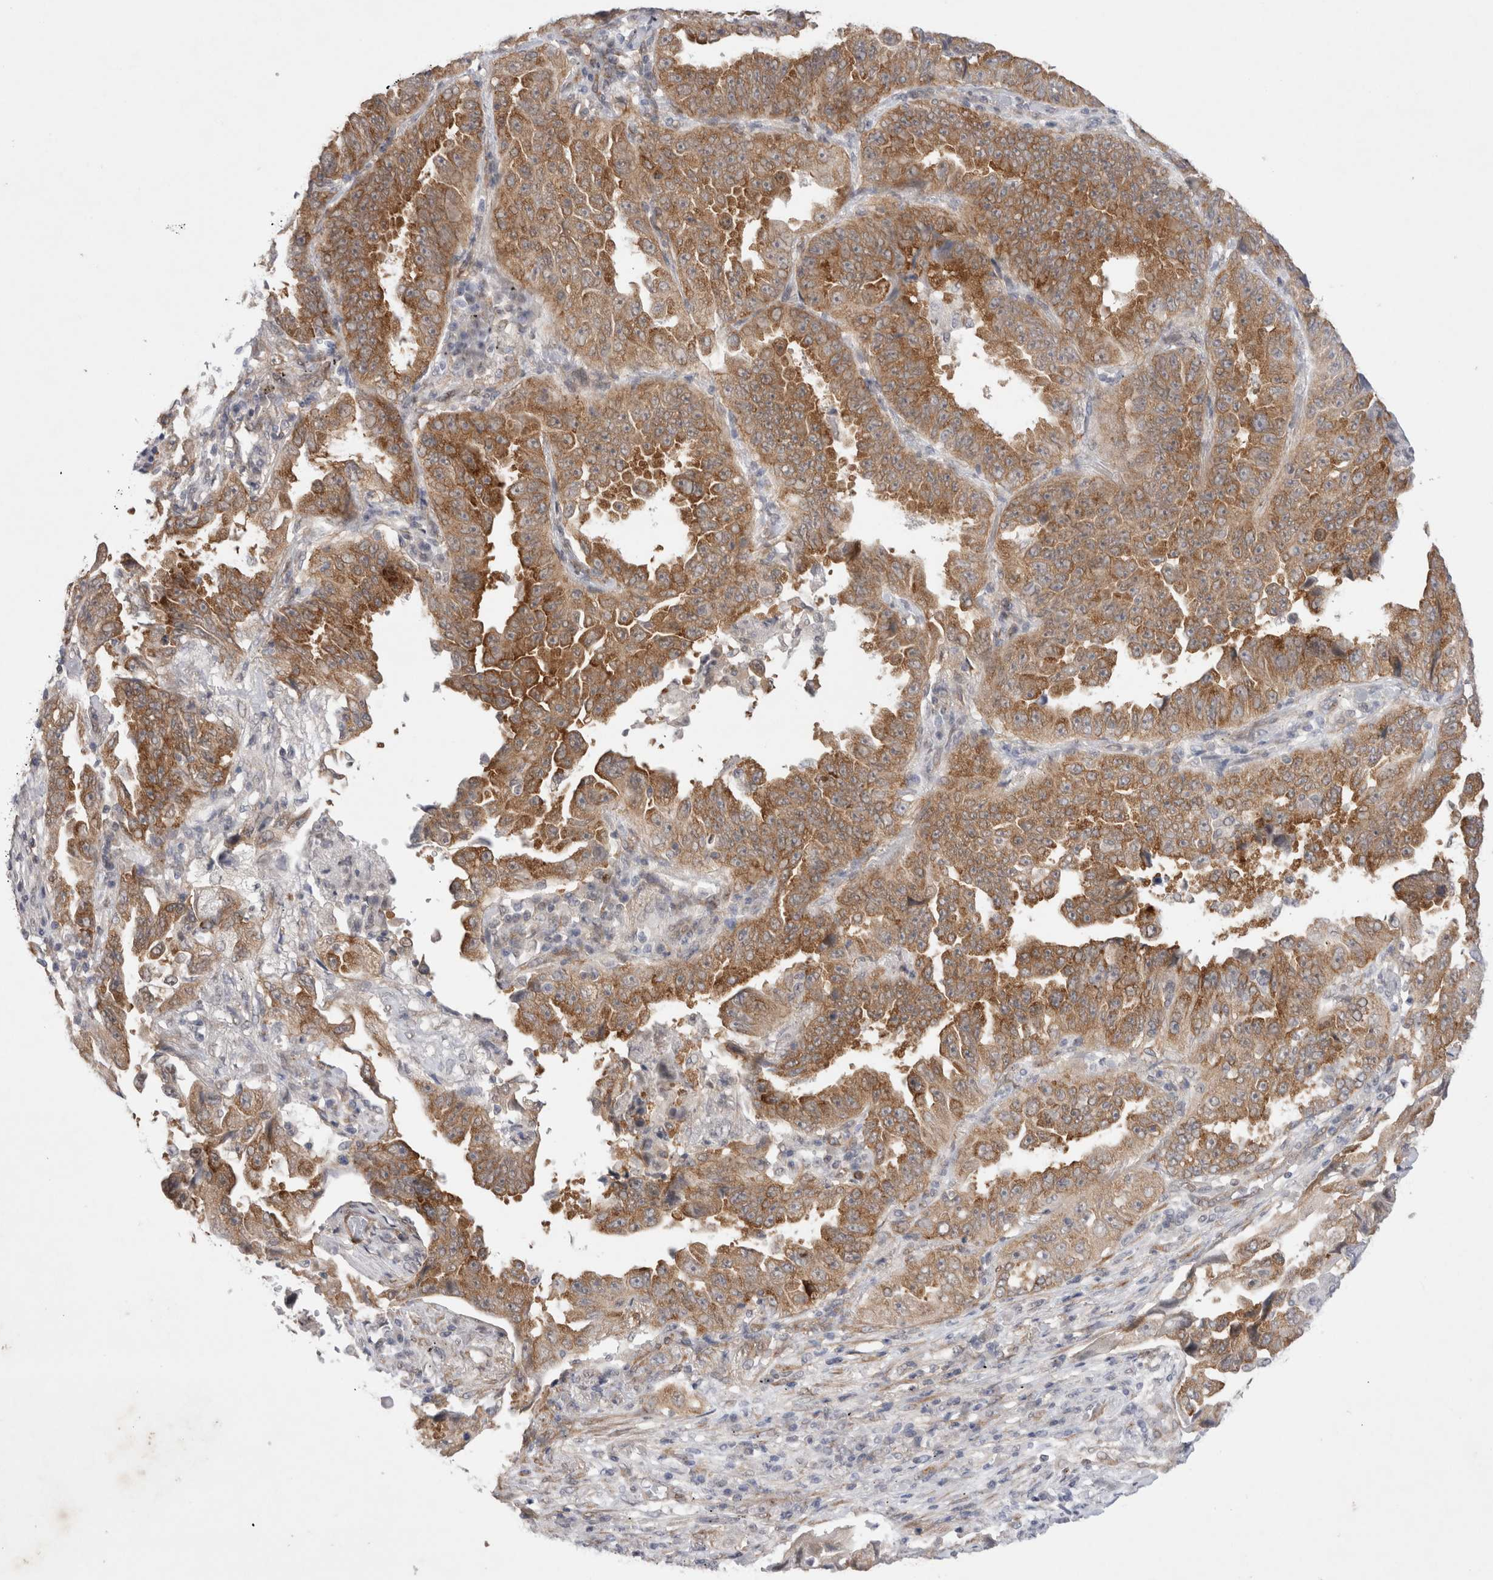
{"staining": {"intensity": "moderate", "quantity": ">75%", "location": "cytoplasmic/membranous"}, "tissue": "lung cancer", "cell_type": "Tumor cells", "image_type": "cancer", "snomed": [{"axis": "morphology", "description": "Adenocarcinoma, NOS"}, {"axis": "topography", "description": "Lung"}], "caption": "High-magnification brightfield microscopy of adenocarcinoma (lung) stained with DAB (brown) and counterstained with hematoxylin (blue). tumor cells exhibit moderate cytoplasmic/membranous staining is identified in about>75% of cells.", "gene": "WIPF2", "patient": {"sex": "female", "age": 51}}